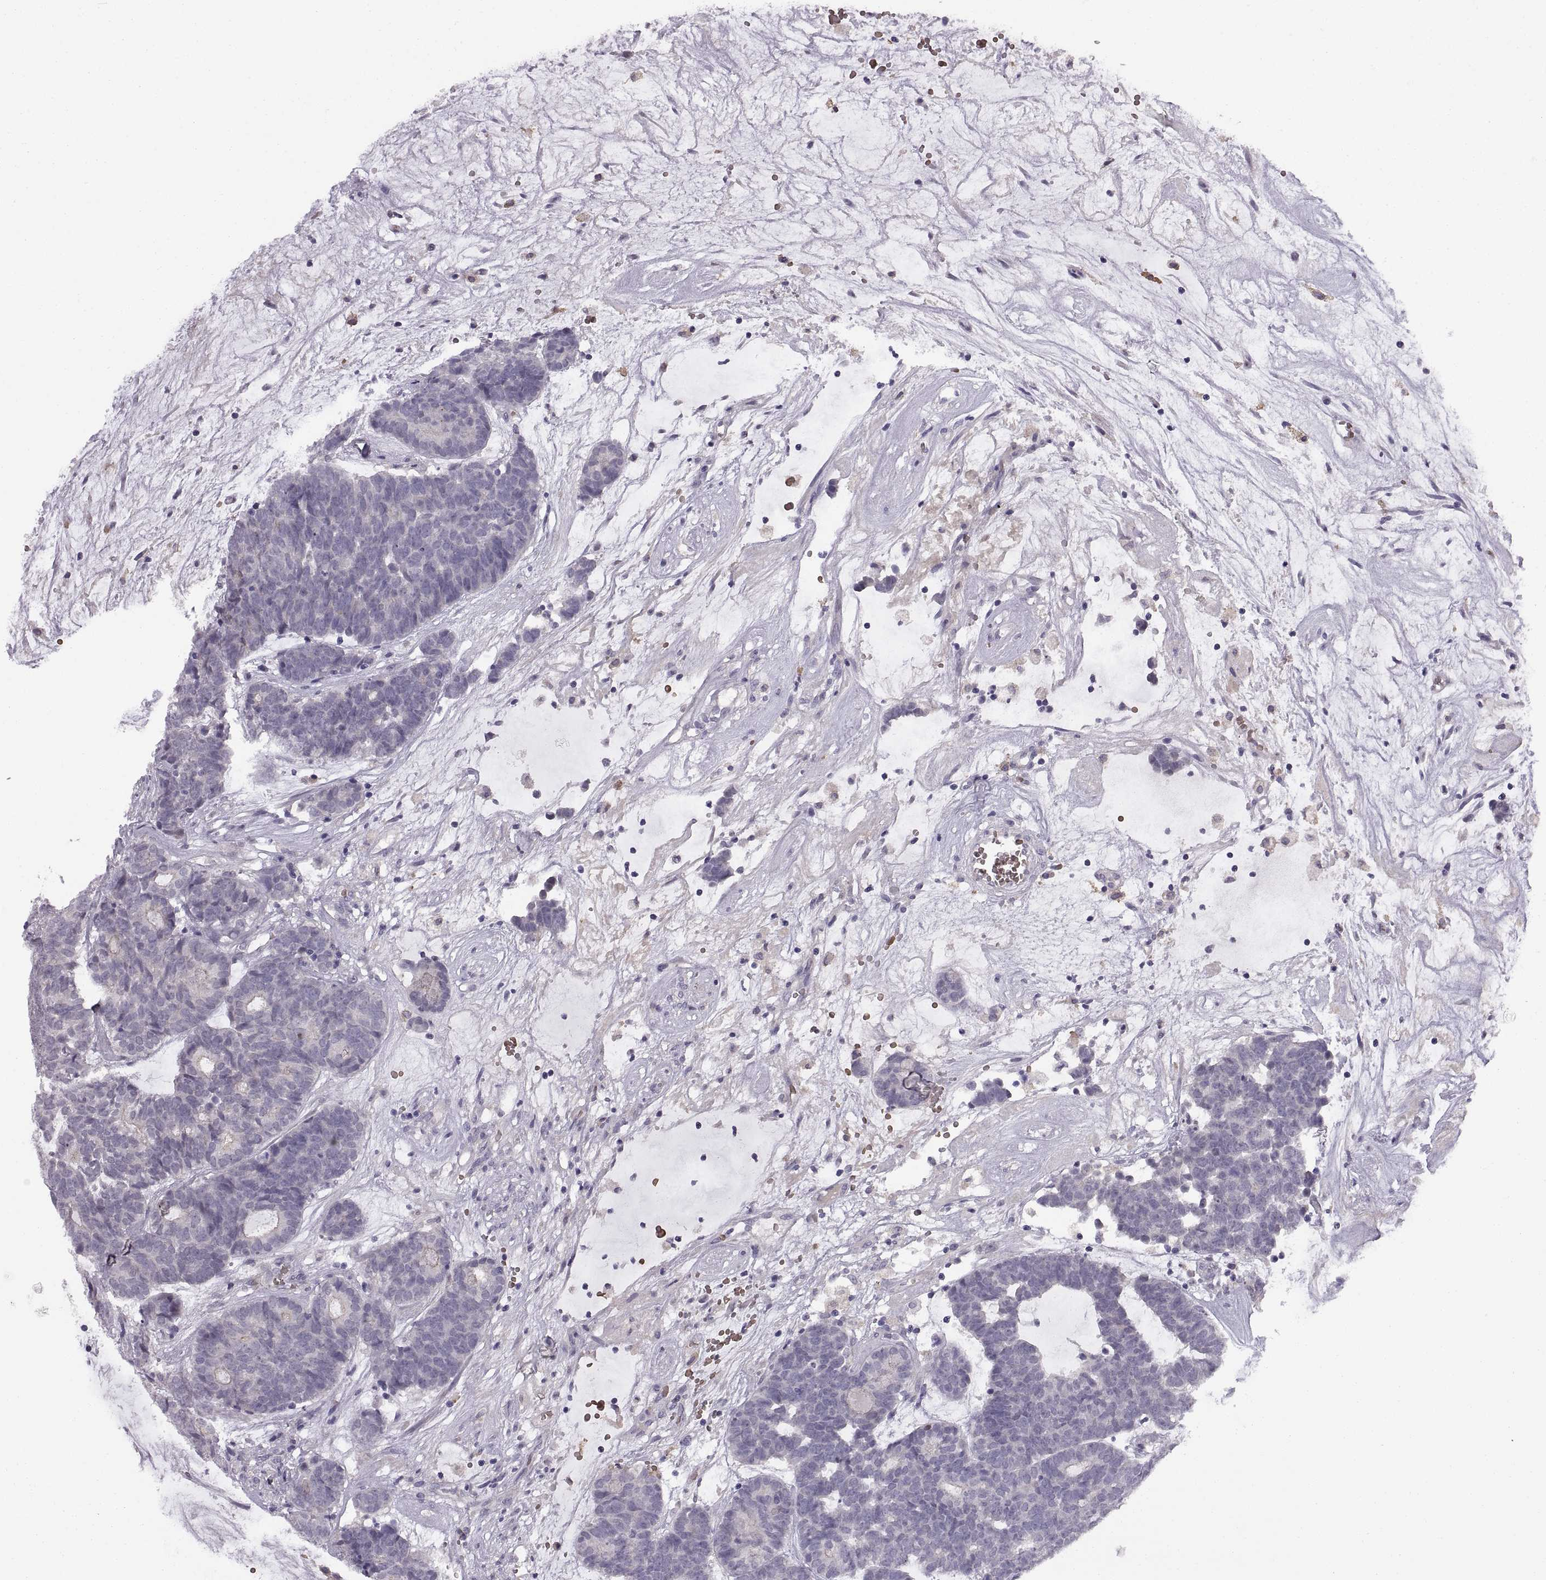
{"staining": {"intensity": "negative", "quantity": "none", "location": "none"}, "tissue": "head and neck cancer", "cell_type": "Tumor cells", "image_type": "cancer", "snomed": [{"axis": "morphology", "description": "Adenocarcinoma, NOS"}, {"axis": "topography", "description": "Head-Neck"}], "caption": "A micrograph of head and neck adenocarcinoma stained for a protein shows no brown staining in tumor cells.", "gene": "MEIOC", "patient": {"sex": "female", "age": 81}}